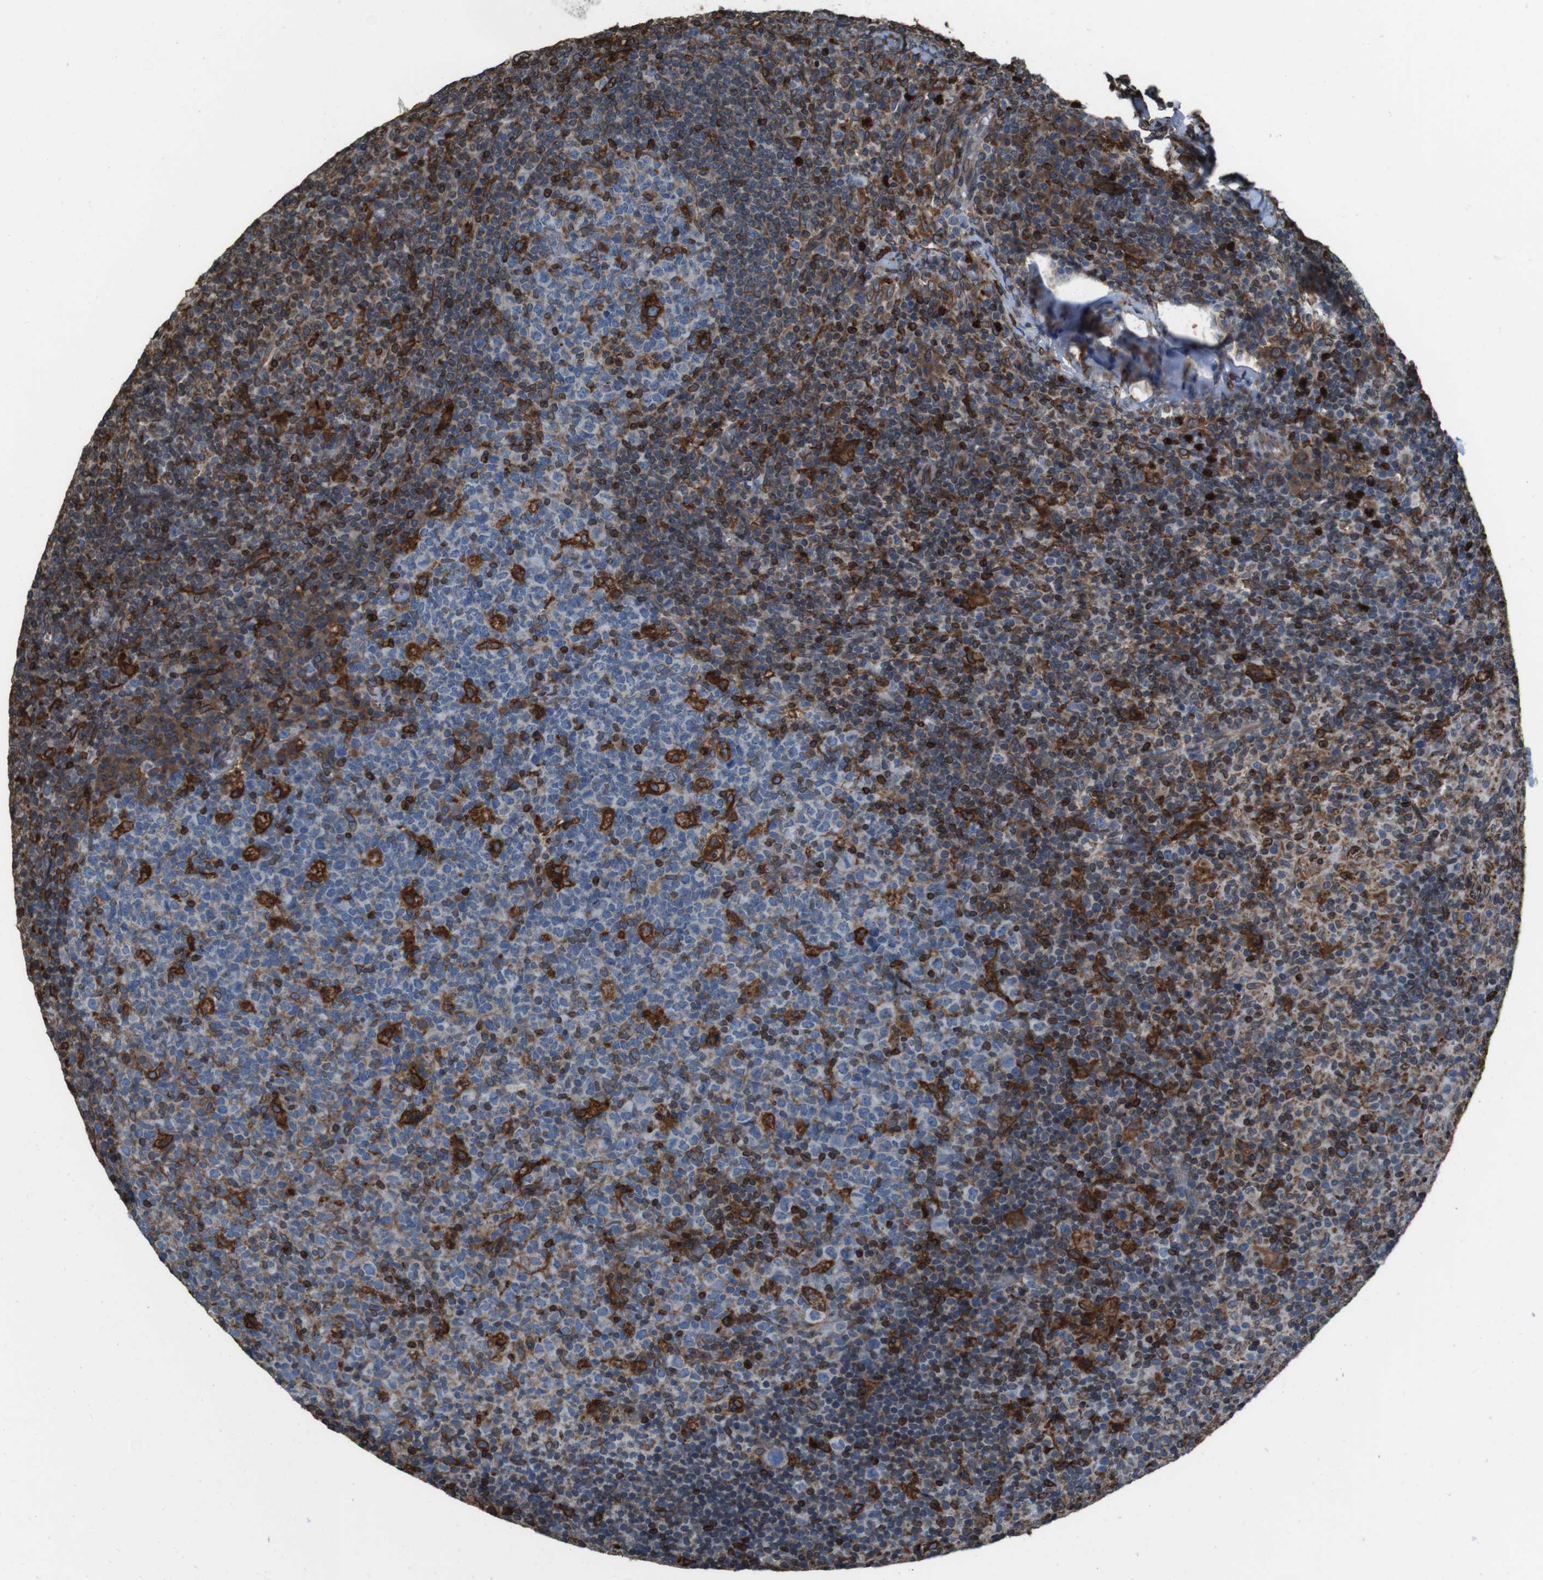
{"staining": {"intensity": "strong", "quantity": "<25%", "location": "cytoplasmic/membranous"}, "tissue": "lymph node", "cell_type": "Germinal center cells", "image_type": "normal", "snomed": [{"axis": "morphology", "description": "Normal tissue, NOS"}, {"axis": "morphology", "description": "Inflammation, NOS"}, {"axis": "topography", "description": "Lymph node"}], "caption": "Approximately <25% of germinal center cells in benign lymph node demonstrate strong cytoplasmic/membranous protein expression as visualized by brown immunohistochemical staining.", "gene": "APMAP", "patient": {"sex": "male", "age": 55}}